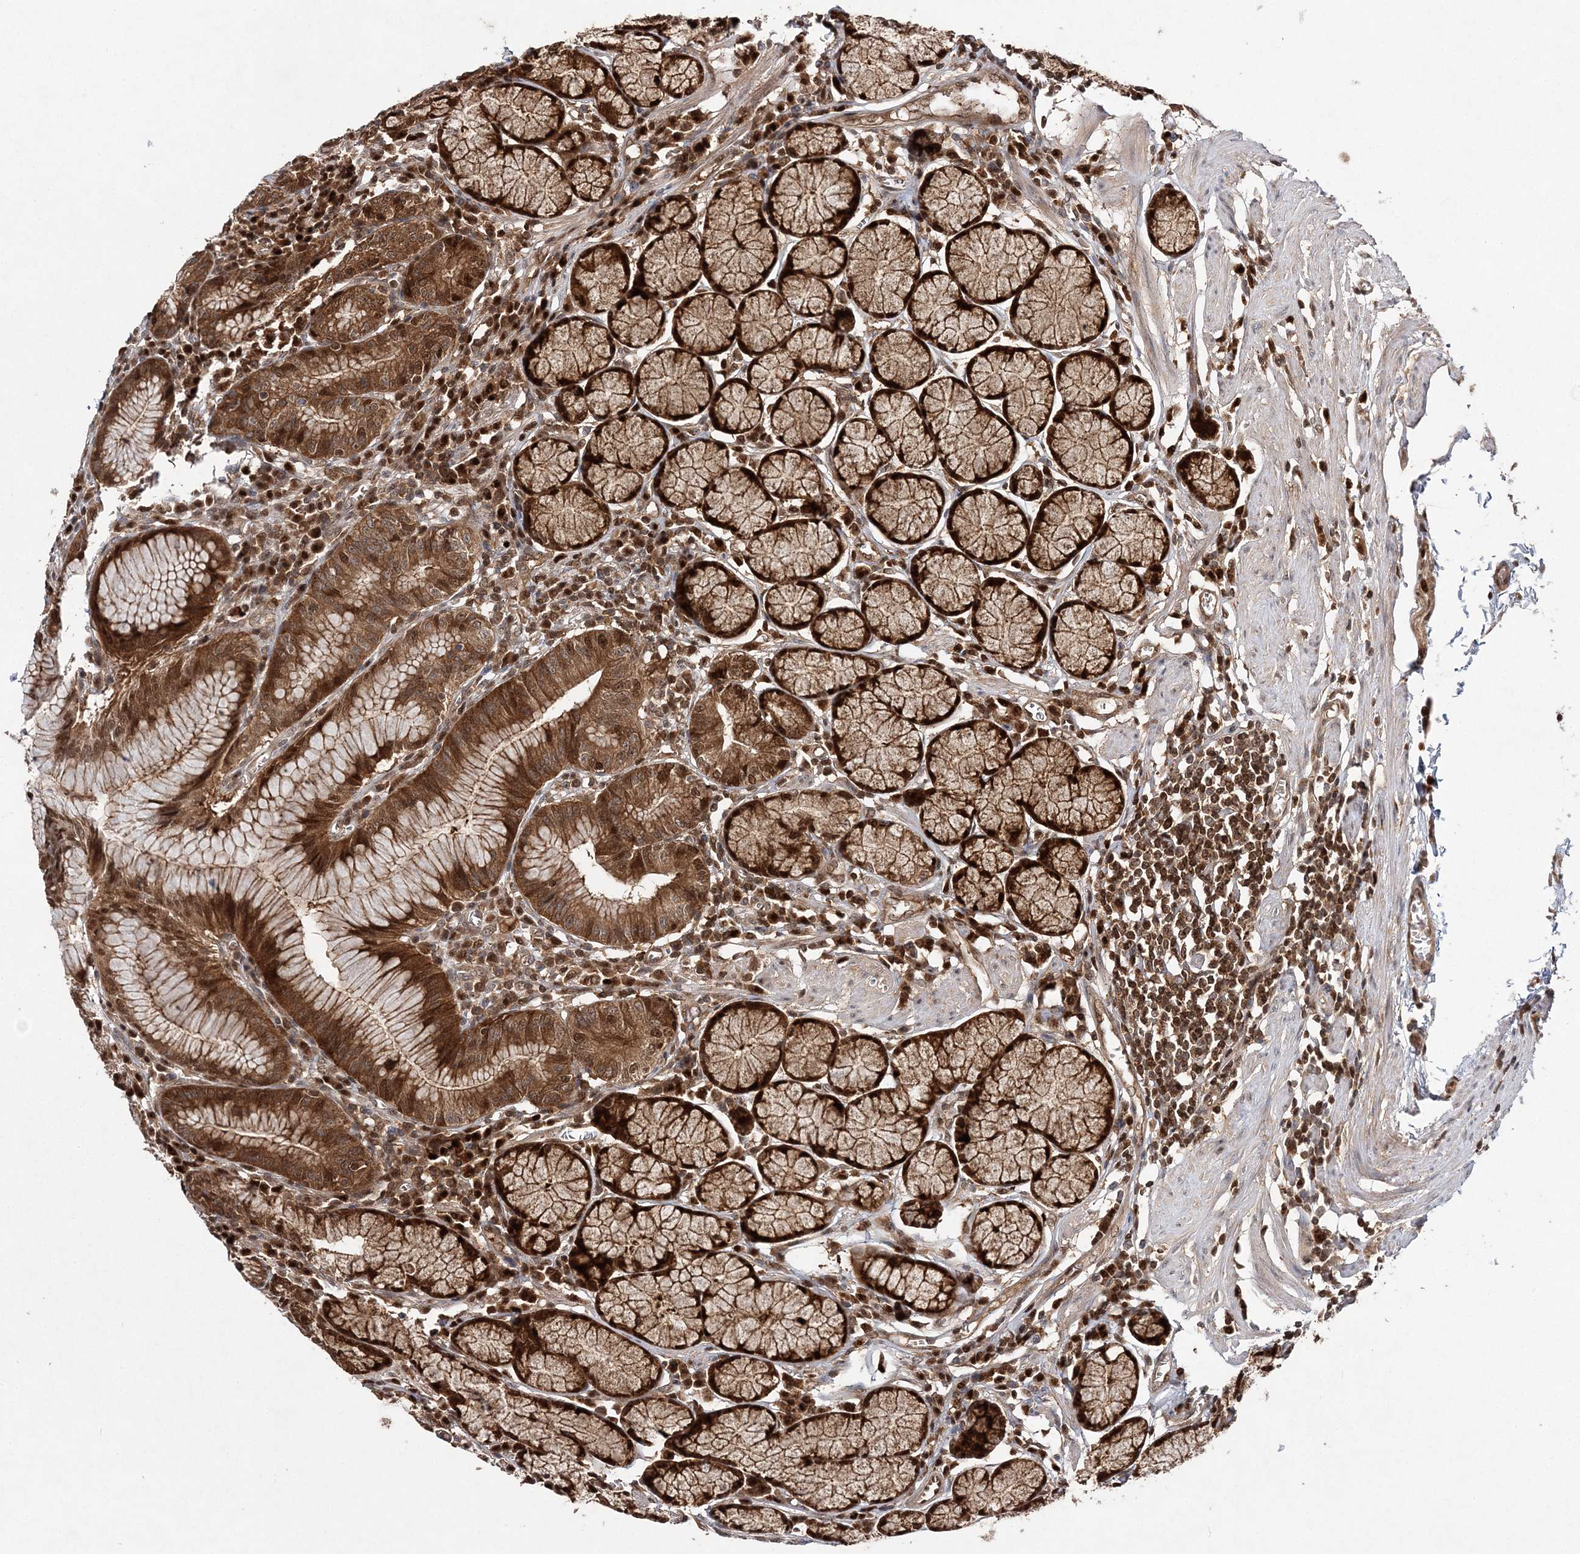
{"staining": {"intensity": "strong", "quantity": ">75%", "location": "cytoplasmic/membranous,nuclear"}, "tissue": "stomach", "cell_type": "Glandular cells", "image_type": "normal", "snomed": [{"axis": "morphology", "description": "Normal tissue, NOS"}, {"axis": "topography", "description": "Stomach"}], "caption": "DAB (3,3'-diaminobenzidine) immunohistochemical staining of normal human stomach shows strong cytoplasmic/membranous,nuclear protein expression in approximately >75% of glandular cells.", "gene": "NIF3L1", "patient": {"sex": "male", "age": 55}}